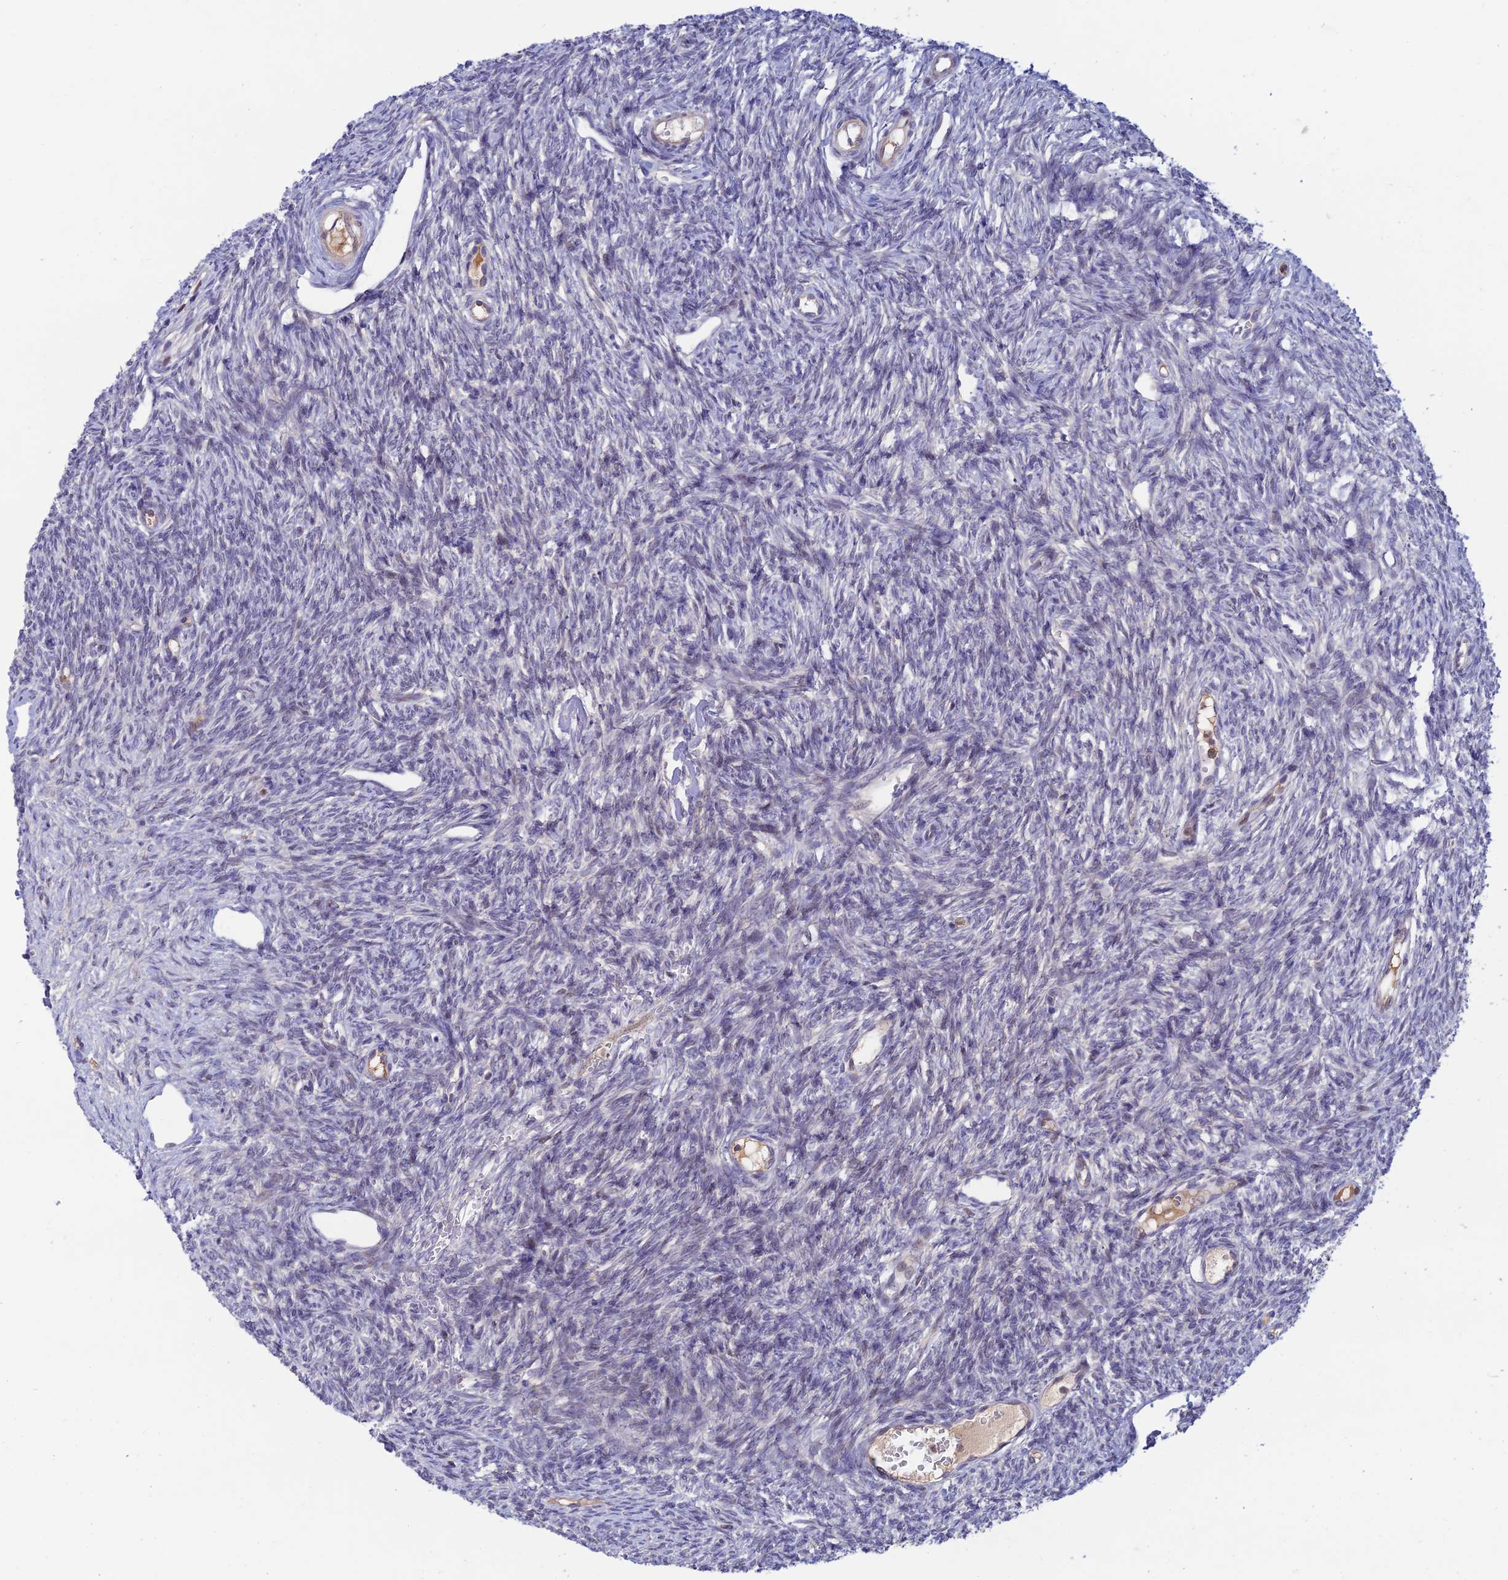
{"staining": {"intensity": "moderate", "quantity": ">75%", "location": "cytoplasmic/membranous"}, "tissue": "ovary", "cell_type": "Follicle cells", "image_type": "normal", "snomed": [{"axis": "morphology", "description": "Normal tissue, NOS"}, {"axis": "morphology", "description": "Cyst, NOS"}, {"axis": "topography", "description": "Ovary"}], "caption": "Follicle cells exhibit medium levels of moderate cytoplasmic/membranous positivity in about >75% of cells in benign ovary.", "gene": "FASTKD5", "patient": {"sex": "female", "age": 33}}